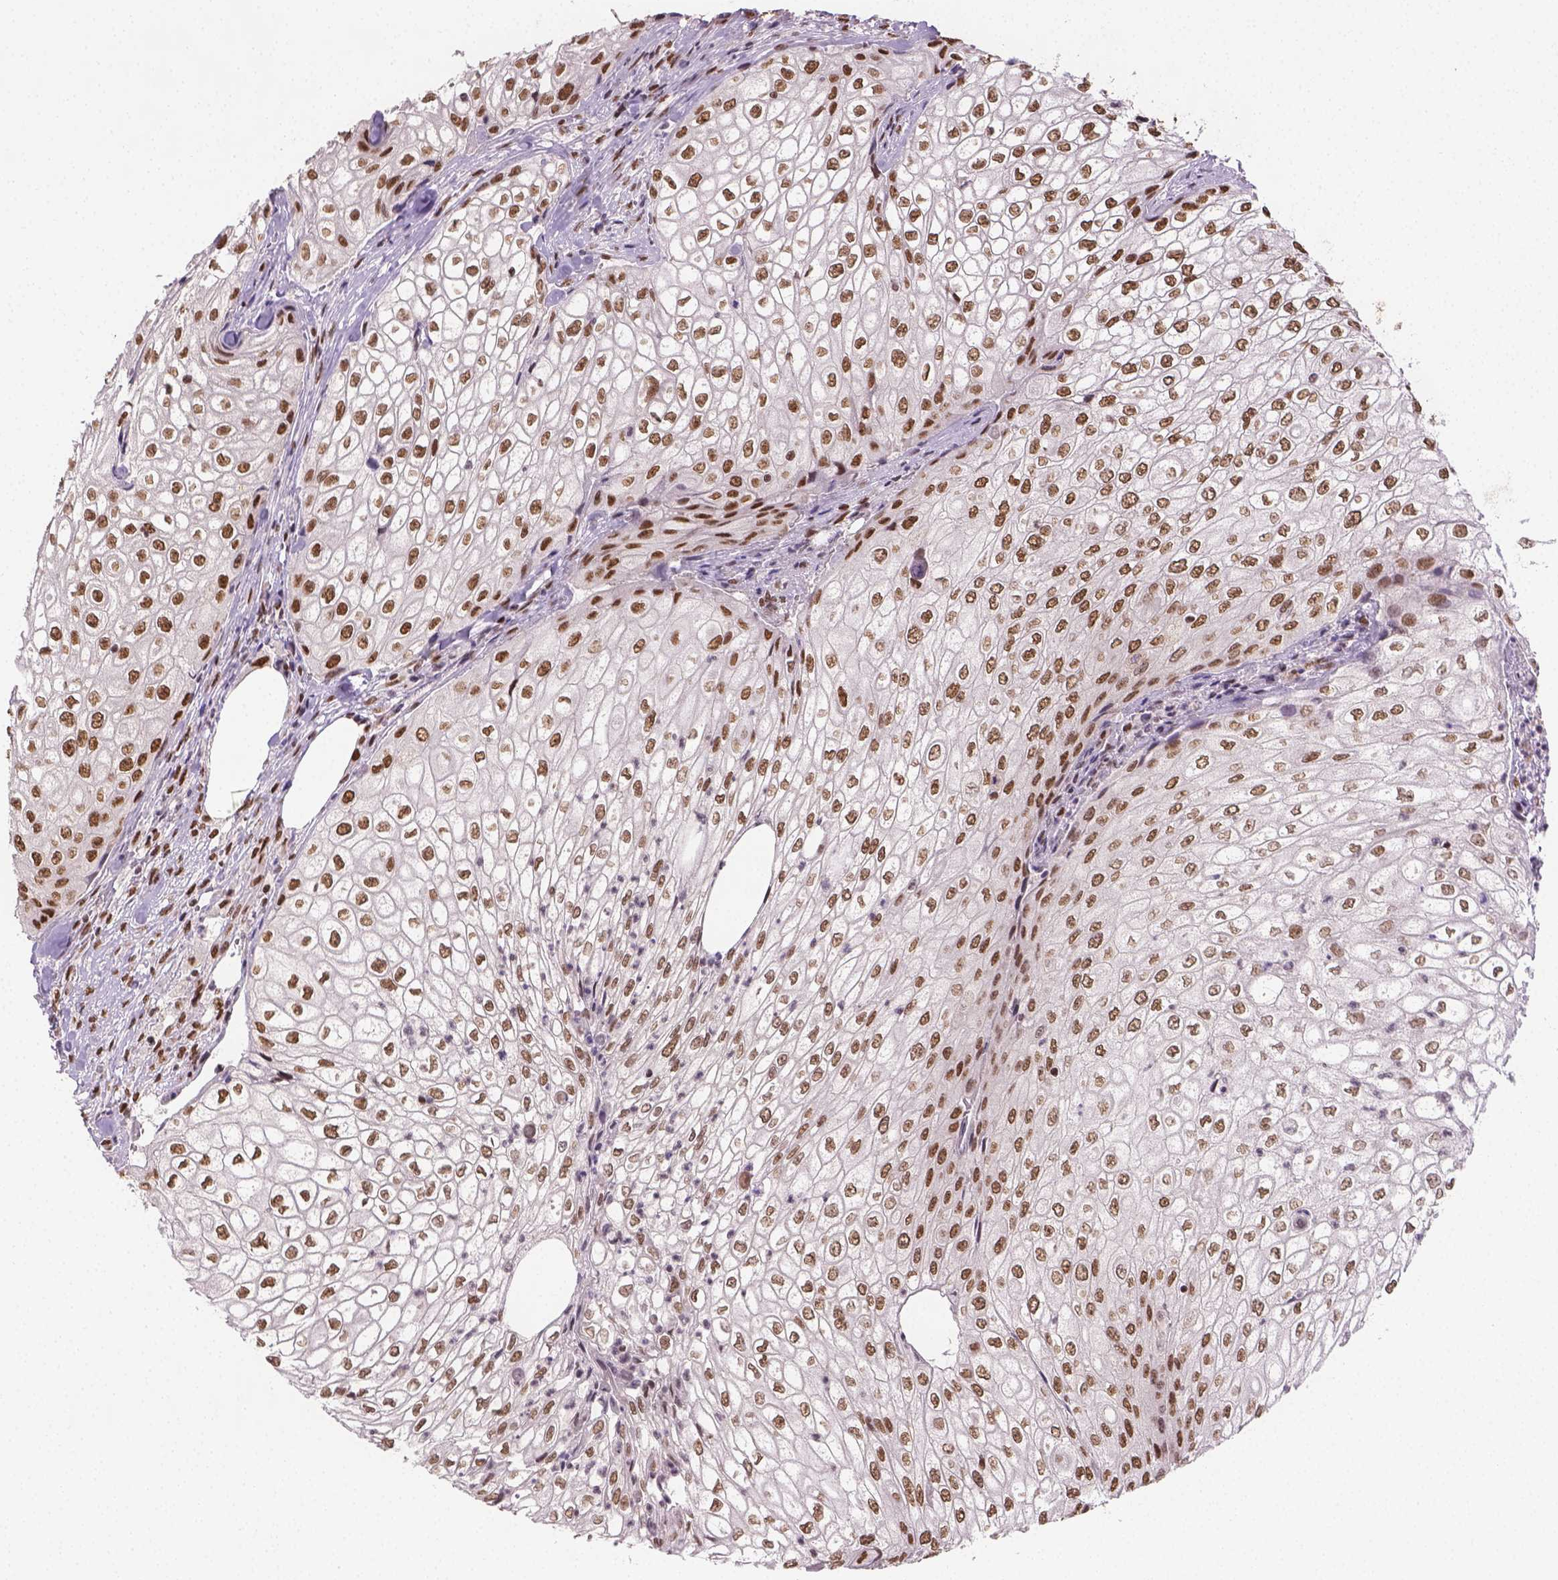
{"staining": {"intensity": "moderate", "quantity": ">75%", "location": "nuclear"}, "tissue": "urothelial cancer", "cell_type": "Tumor cells", "image_type": "cancer", "snomed": [{"axis": "morphology", "description": "Urothelial carcinoma, High grade"}, {"axis": "topography", "description": "Urinary bladder"}], "caption": "There is medium levels of moderate nuclear positivity in tumor cells of urothelial cancer, as demonstrated by immunohistochemical staining (brown color).", "gene": "FANCE", "patient": {"sex": "male", "age": 62}}